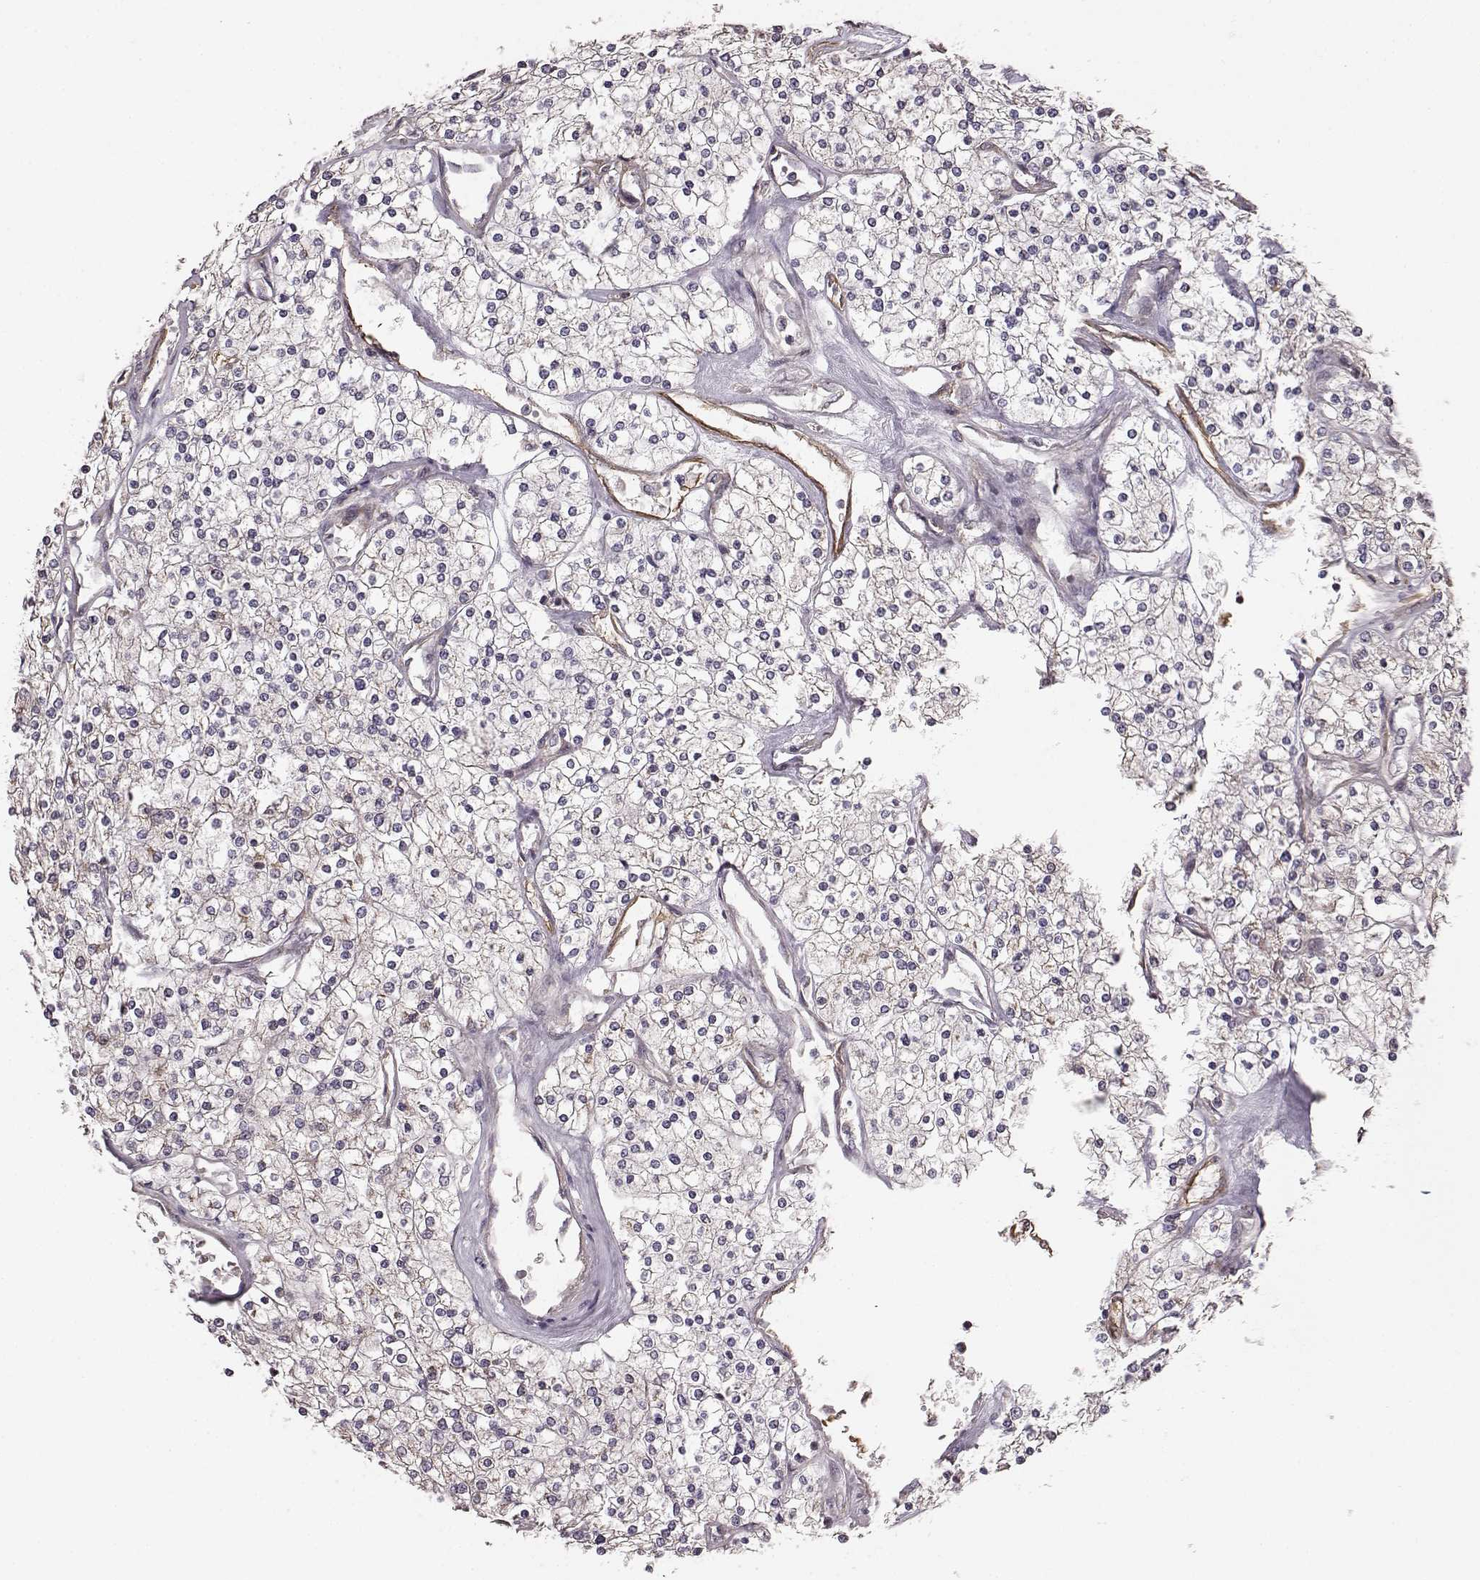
{"staining": {"intensity": "negative", "quantity": "none", "location": "none"}, "tissue": "renal cancer", "cell_type": "Tumor cells", "image_type": "cancer", "snomed": [{"axis": "morphology", "description": "Adenocarcinoma, NOS"}, {"axis": "topography", "description": "Kidney"}], "caption": "Immunohistochemical staining of renal cancer (adenocarcinoma) demonstrates no significant expression in tumor cells.", "gene": "BACH2", "patient": {"sex": "male", "age": 80}}